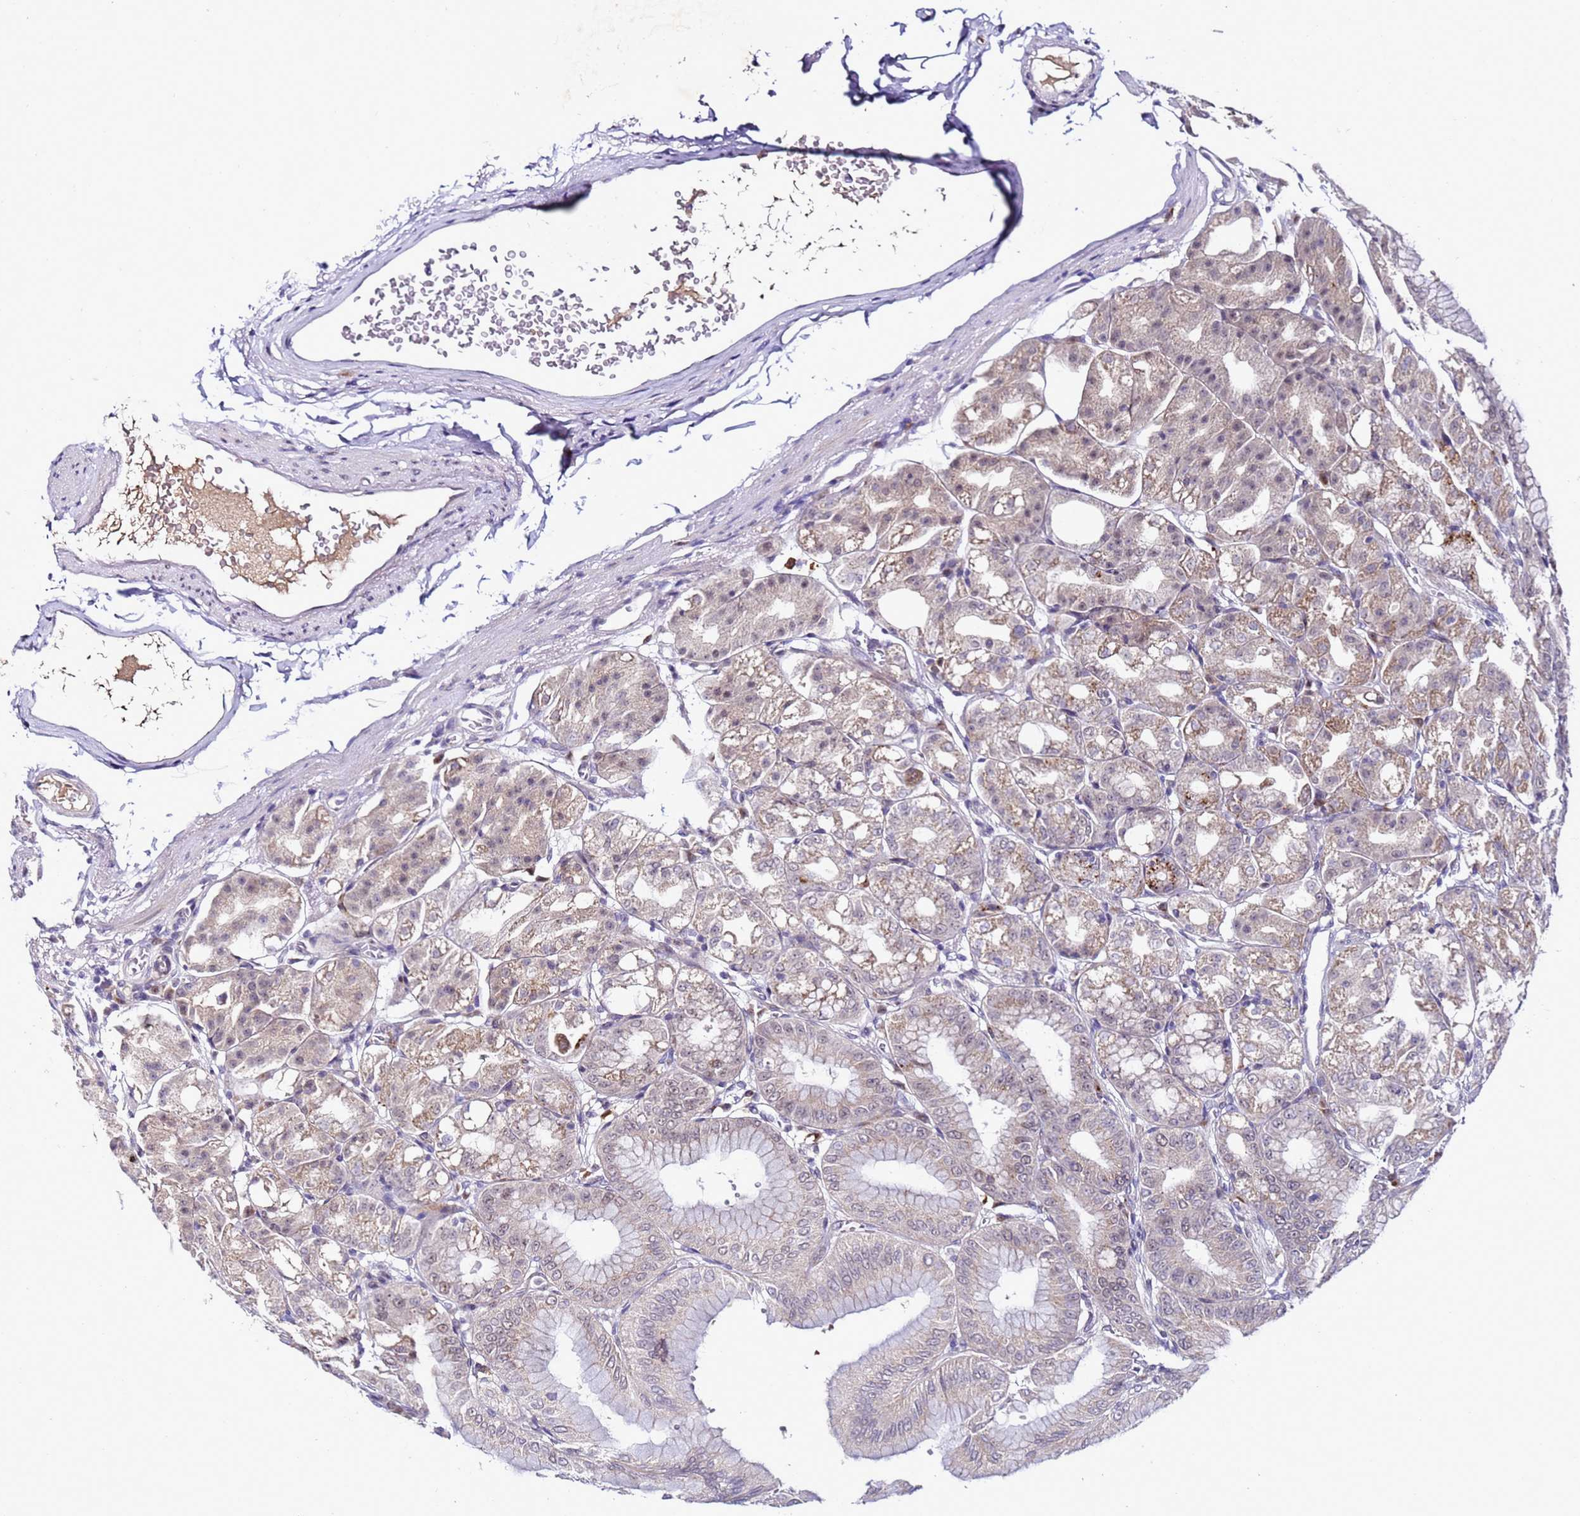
{"staining": {"intensity": "moderate", "quantity": "25%-75%", "location": "cytoplasmic/membranous"}, "tissue": "stomach", "cell_type": "Glandular cells", "image_type": "normal", "snomed": [{"axis": "morphology", "description": "Normal tissue, NOS"}, {"axis": "topography", "description": "Stomach, lower"}], "caption": "Benign stomach shows moderate cytoplasmic/membranous staining in about 25%-75% of glandular cells, visualized by immunohistochemistry.", "gene": "C19orf47", "patient": {"sex": "male", "age": 71}}